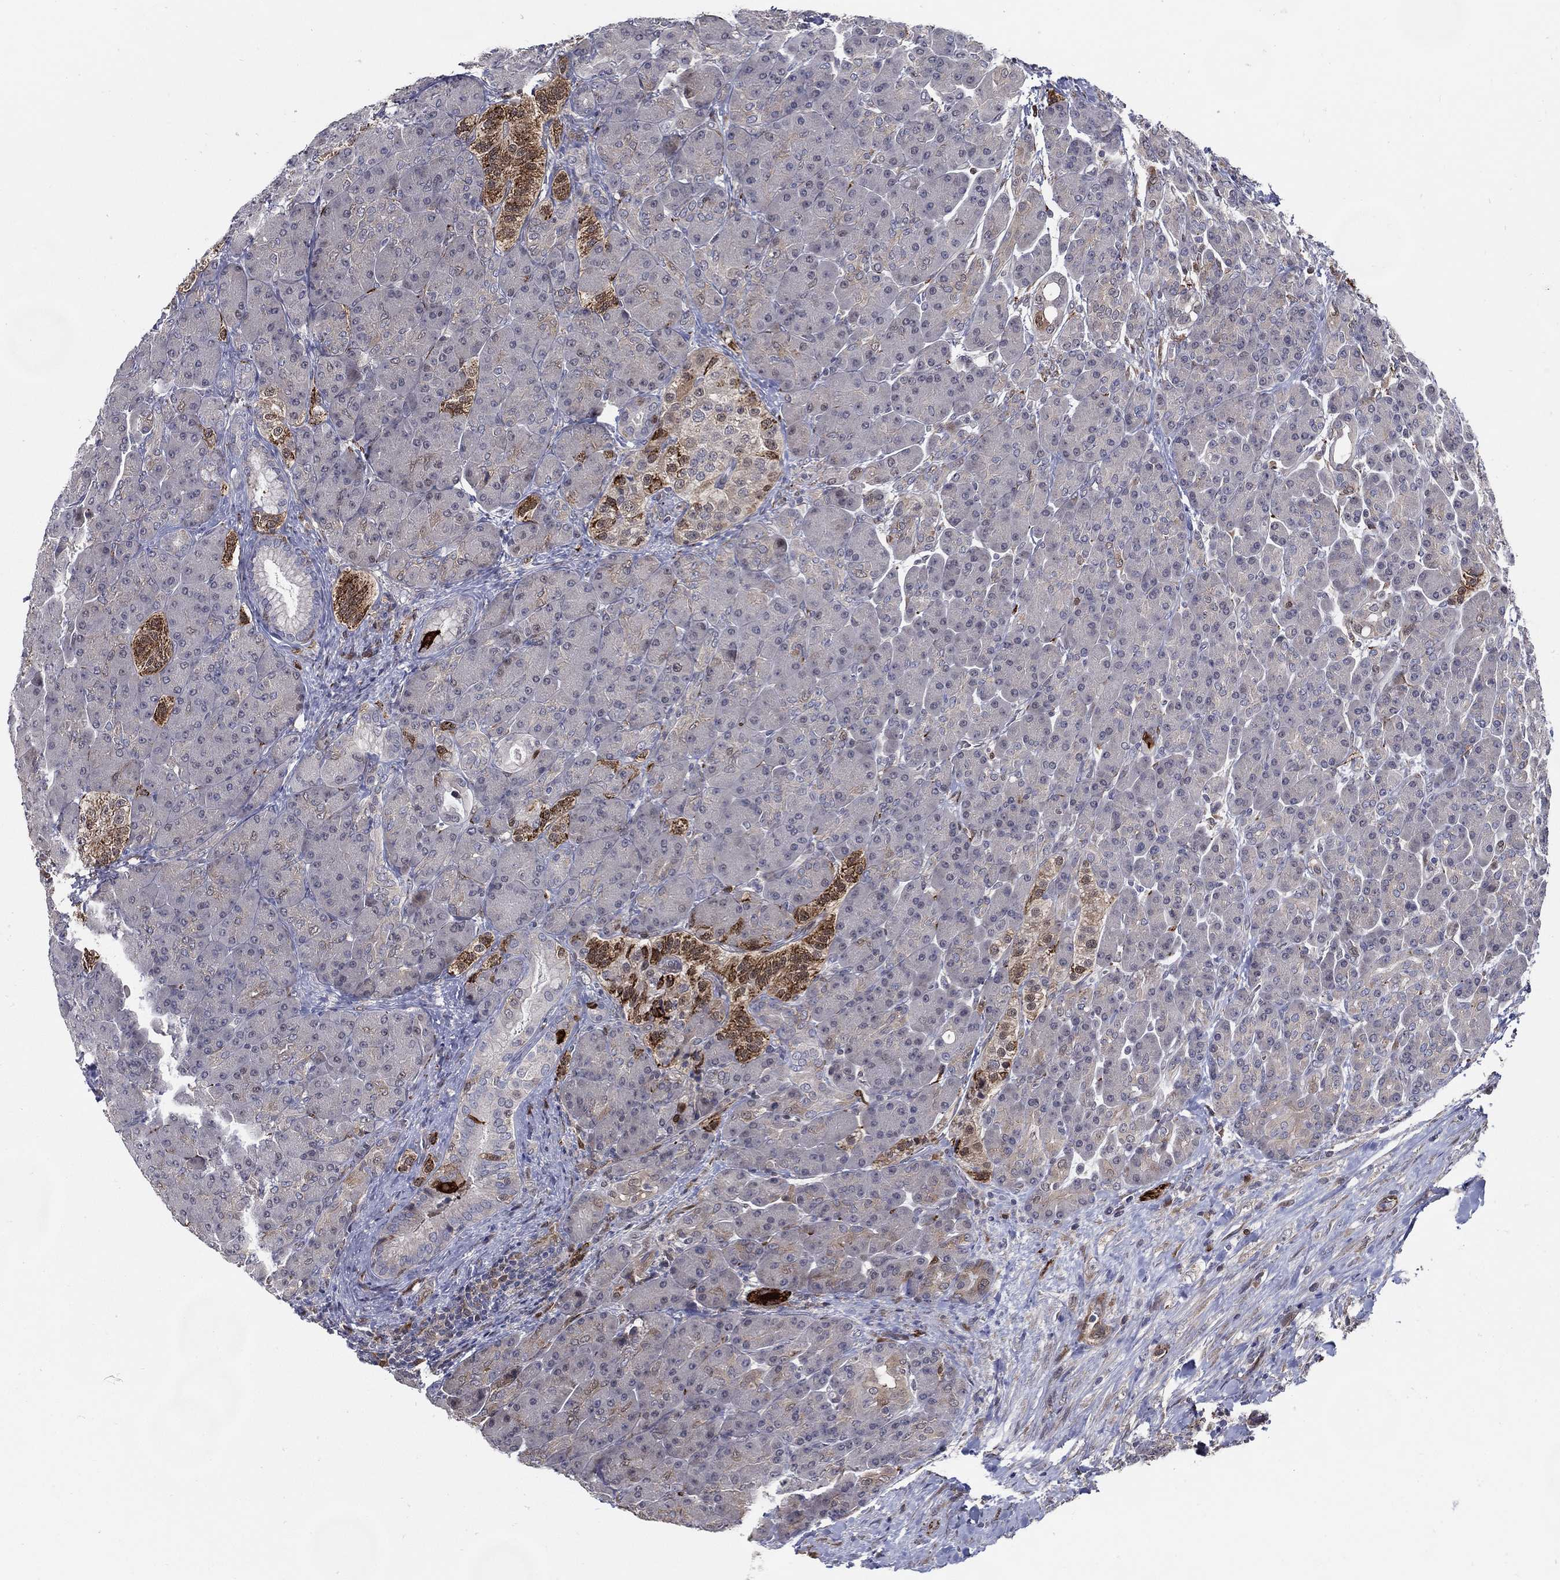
{"staining": {"intensity": "negative", "quantity": "none", "location": "none"}, "tissue": "pancreas", "cell_type": "Exocrine glandular cells", "image_type": "normal", "snomed": [{"axis": "morphology", "description": "Normal tissue, NOS"}, {"axis": "topography", "description": "Pancreas"}], "caption": "Histopathology image shows no significant protein staining in exocrine glandular cells of normal pancreas. Nuclei are stained in blue.", "gene": "ARHGAP11A", "patient": {"sex": "male", "age": 70}}